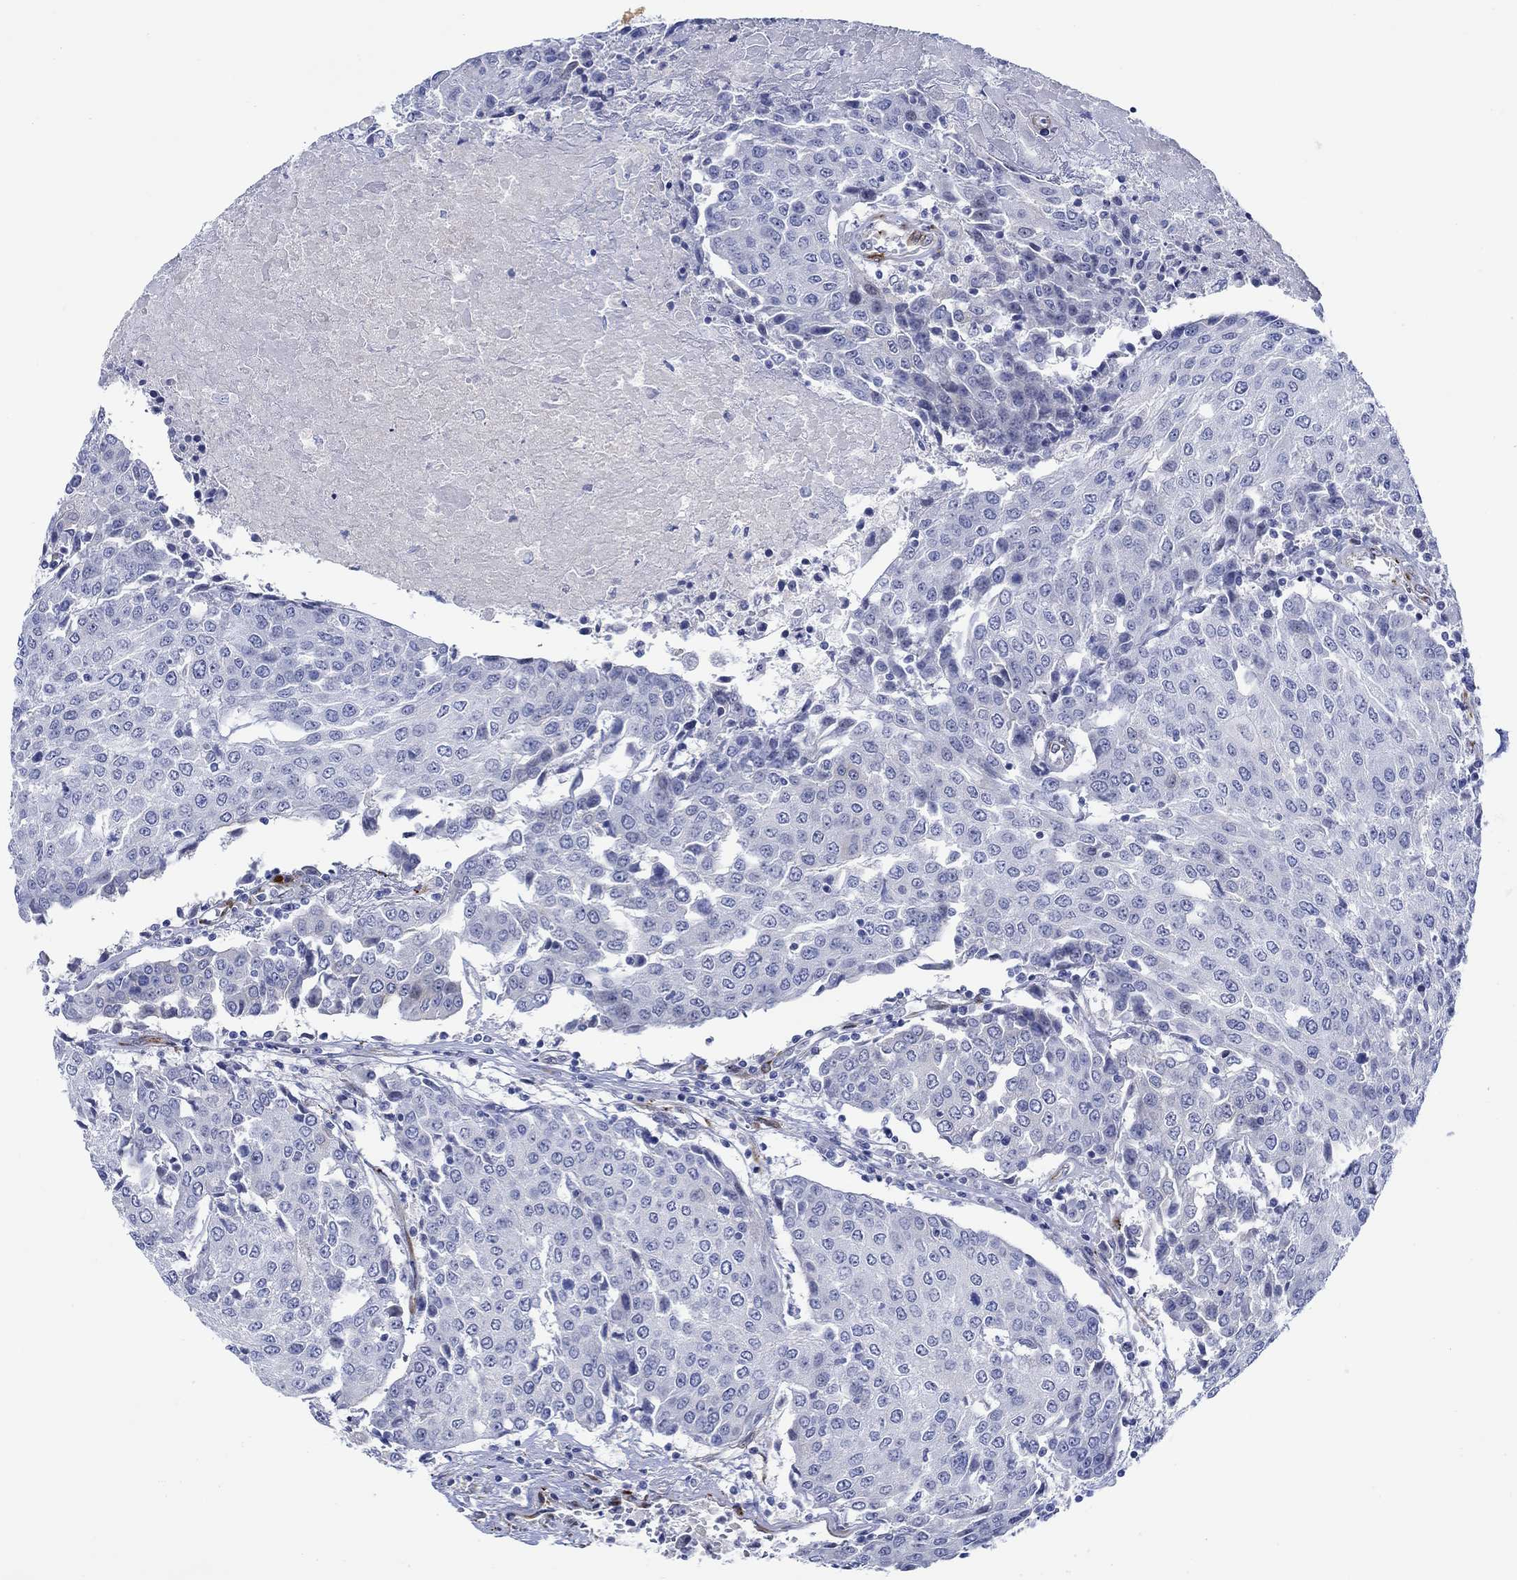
{"staining": {"intensity": "negative", "quantity": "none", "location": "none"}, "tissue": "urothelial cancer", "cell_type": "Tumor cells", "image_type": "cancer", "snomed": [{"axis": "morphology", "description": "Urothelial carcinoma, High grade"}, {"axis": "topography", "description": "Urinary bladder"}], "caption": "This is an immunohistochemistry (IHC) photomicrograph of human urothelial carcinoma (high-grade). There is no positivity in tumor cells.", "gene": "KSR2", "patient": {"sex": "female", "age": 85}}